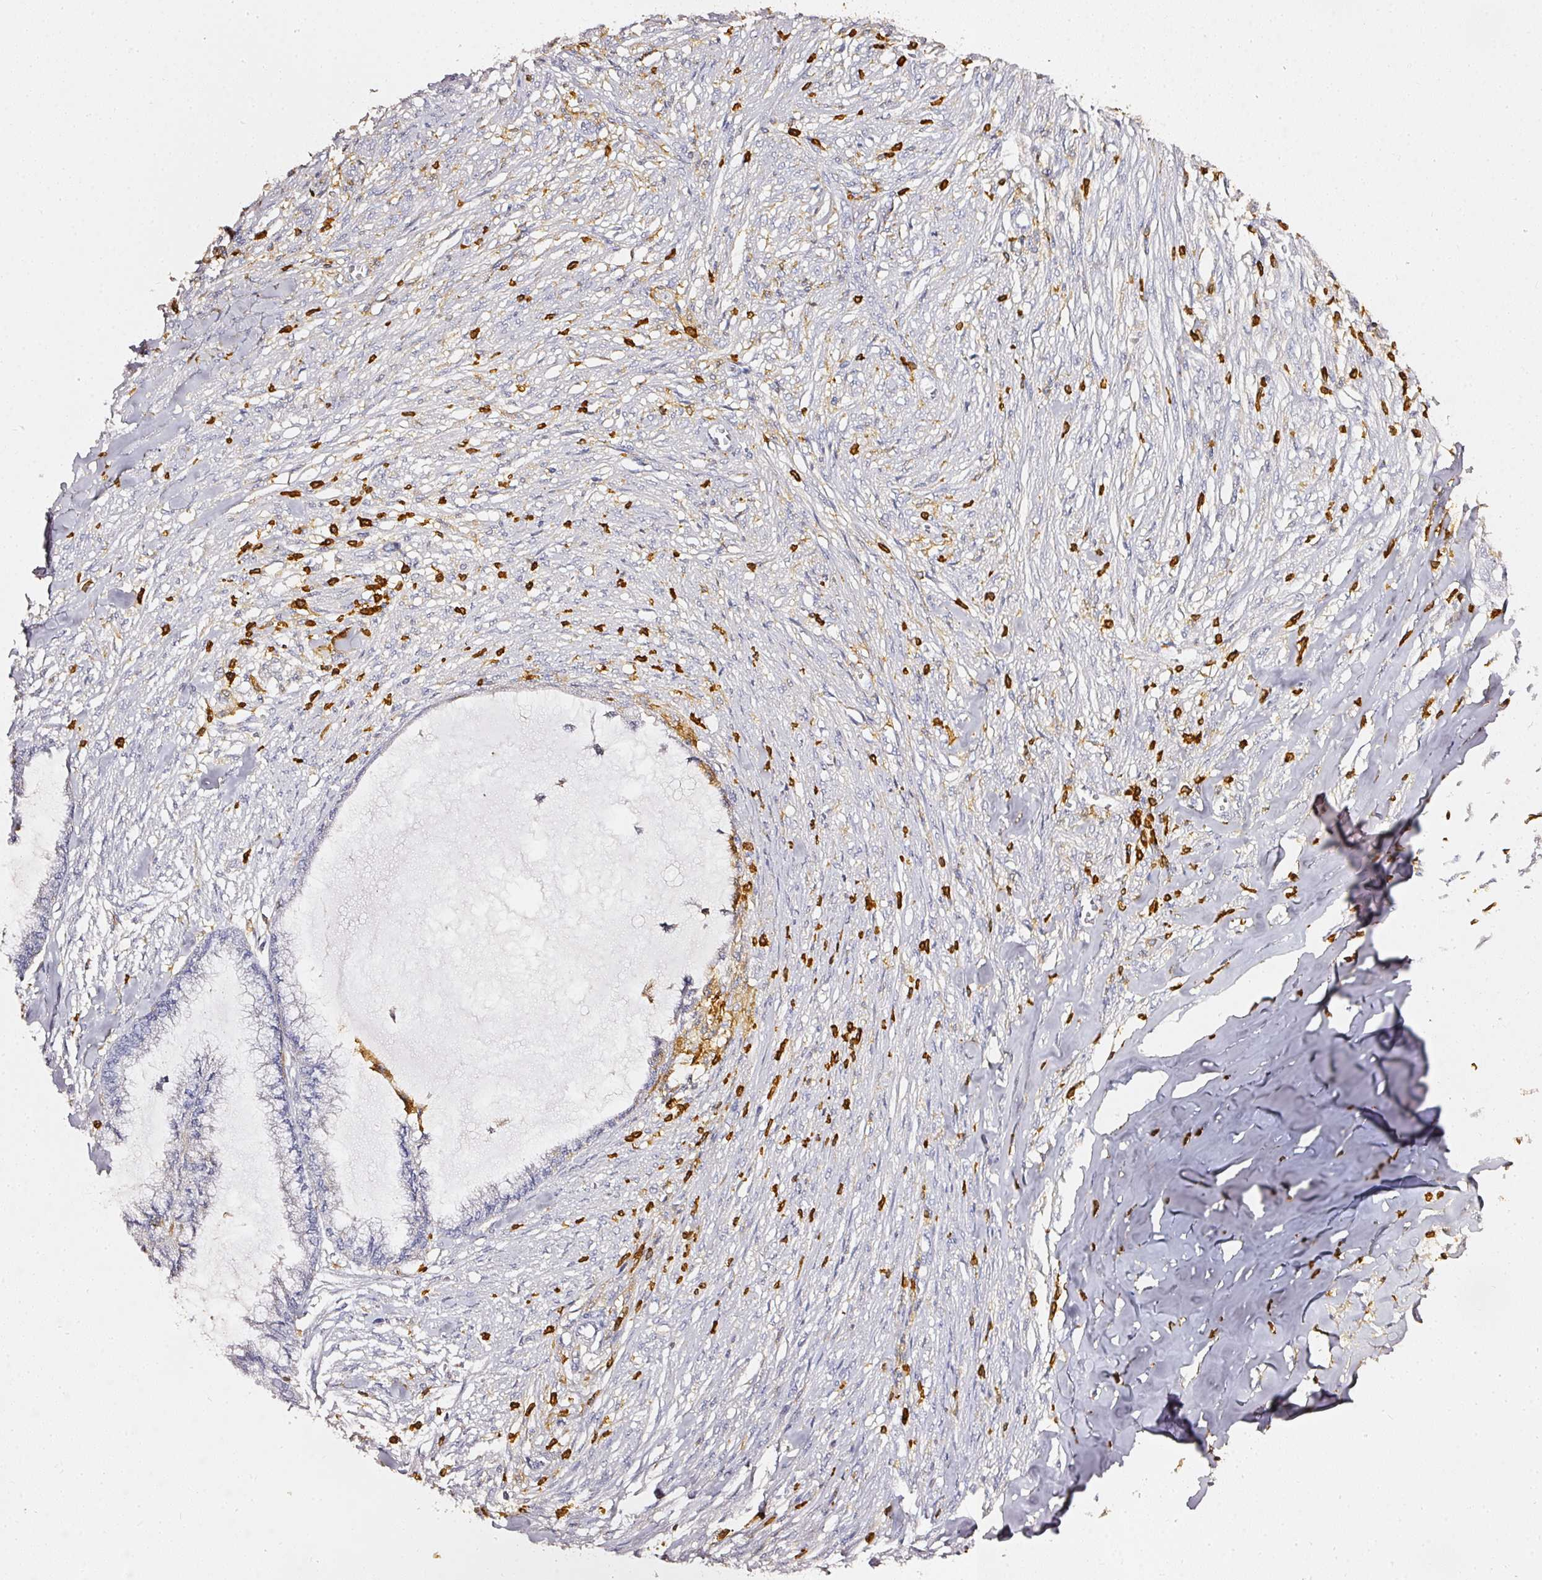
{"staining": {"intensity": "negative", "quantity": "none", "location": "none"}, "tissue": "endometrial cancer", "cell_type": "Tumor cells", "image_type": "cancer", "snomed": [{"axis": "morphology", "description": "Adenocarcinoma, NOS"}, {"axis": "topography", "description": "Endometrium"}], "caption": "Tumor cells are negative for brown protein staining in endometrial adenocarcinoma. (DAB IHC, high magnification).", "gene": "EVL", "patient": {"sex": "female", "age": 86}}